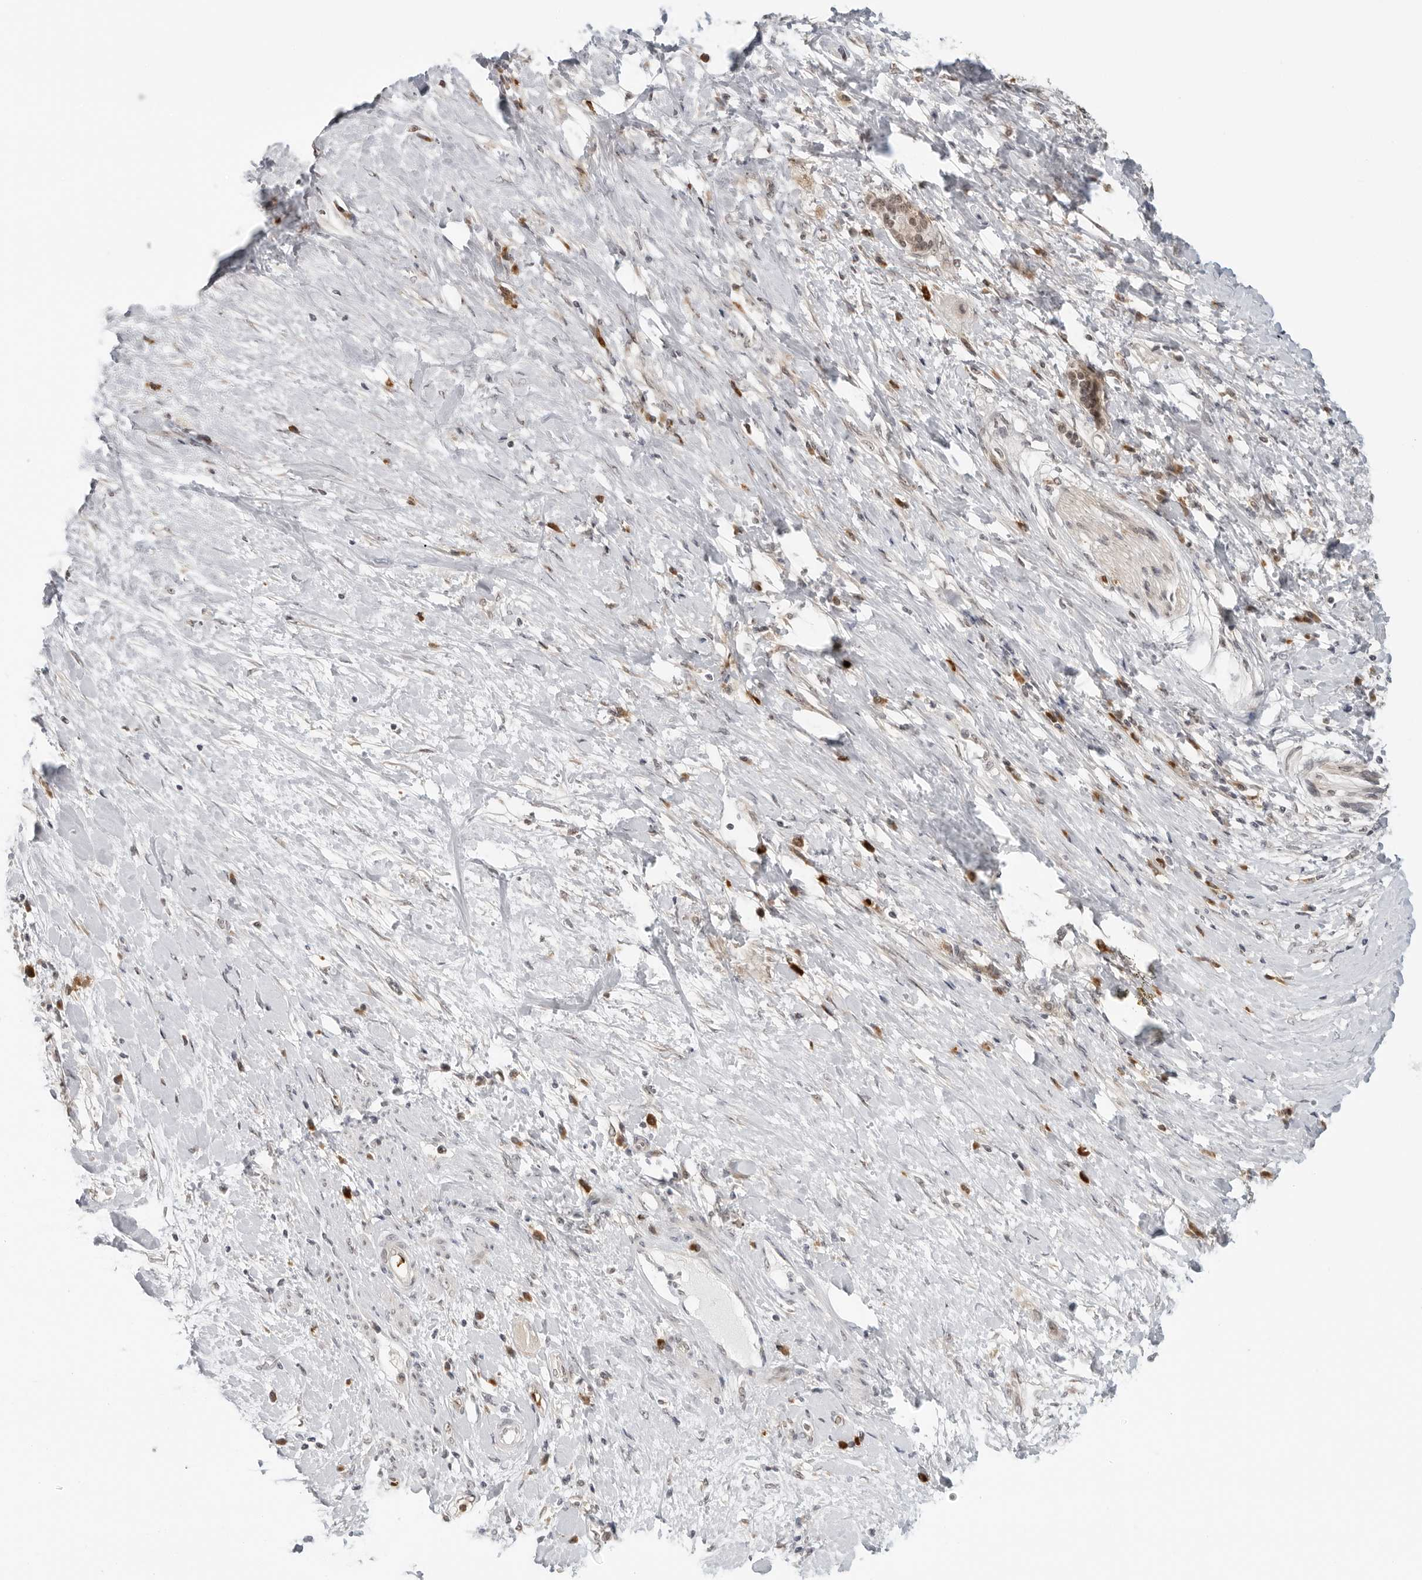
{"staining": {"intensity": "weak", "quantity": "<25%", "location": "nuclear"}, "tissue": "pancreatic cancer", "cell_type": "Tumor cells", "image_type": "cancer", "snomed": [{"axis": "morphology", "description": "Adenocarcinoma, NOS"}, {"axis": "topography", "description": "Pancreas"}], "caption": "IHC photomicrograph of neoplastic tissue: adenocarcinoma (pancreatic) stained with DAB reveals no significant protein expression in tumor cells. The staining is performed using DAB (3,3'-diaminobenzidine) brown chromogen with nuclei counter-stained in using hematoxylin.", "gene": "SUGCT", "patient": {"sex": "female", "age": 56}}